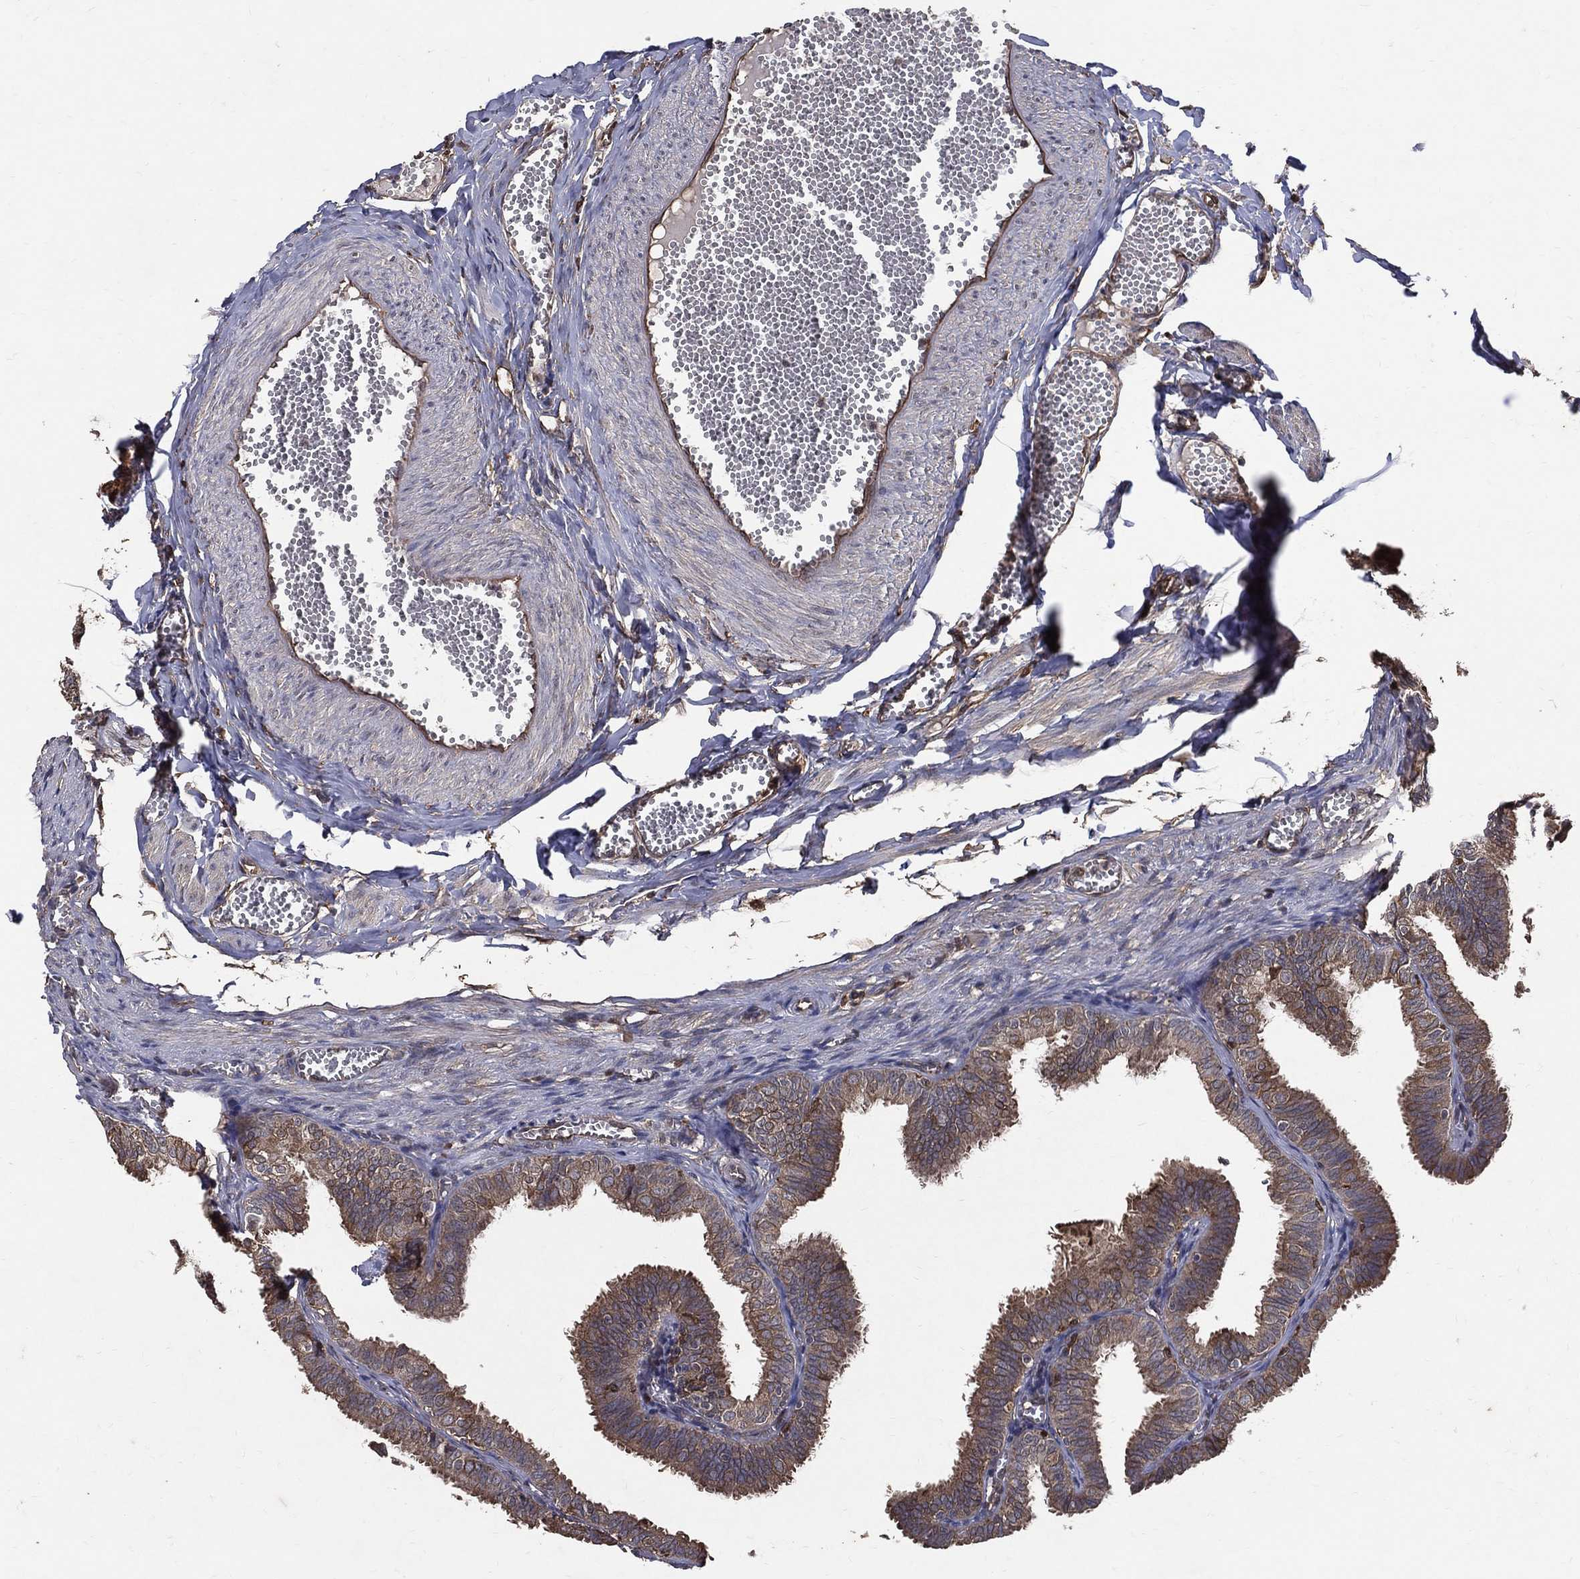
{"staining": {"intensity": "moderate", "quantity": "25%-75%", "location": "cytoplasmic/membranous"}, "tissue": "fallopian tube", "cell_type": "Glandular cells", "image_type": "normal", "snomed": [{"axis": "morphology", "description": "Normal tissue, NOS"}, {"axis": "topography", "description": "Fallopian tube"}], "caption": "Immunohistochemistry of normal fallopian tube reveals medium levels of moderate cytoplasmic/membranous staining in about 25%-75% of glandular cells.", "gene": "DPYSL2", "patient": {"sex": "female", "age": 25}}